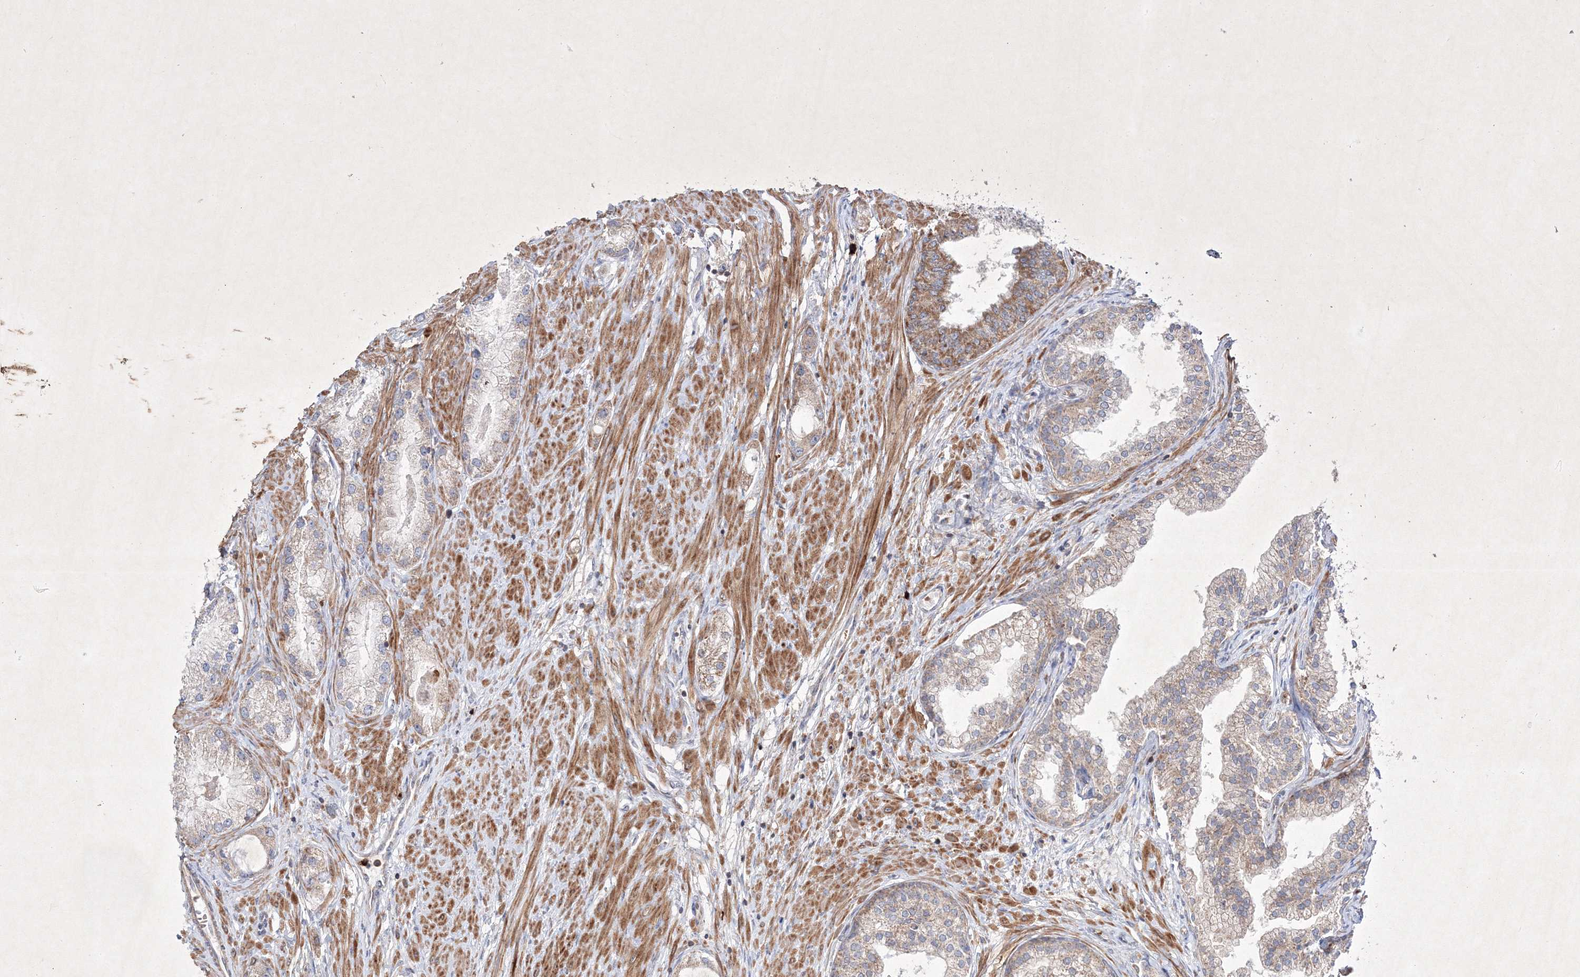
{"staining": {"intensity": "weak", "quantity": "25%-75%", "location": "cytoplasmic/membranous"}, "tissue": "prostate cancer", "cell_type": "Tumor cells", "image_type": "cancer", "snomed": [{"axis": "morphology", "description": "Adenocarcinoma, Low grade"}, {"axis": "topography", "description": "Prostate"}], "caption": "Immunohistochemistry (IHC) photomicrograph of prostate cancer (low-grade adenocarcinoma) stained for a protein (brown), which reveals low levels of weak cytoplasmic/membranous staining in about 25%-75% of tumor cells.", "gene": "OPA1", "patient": {"sex": "male", "age": 63}}